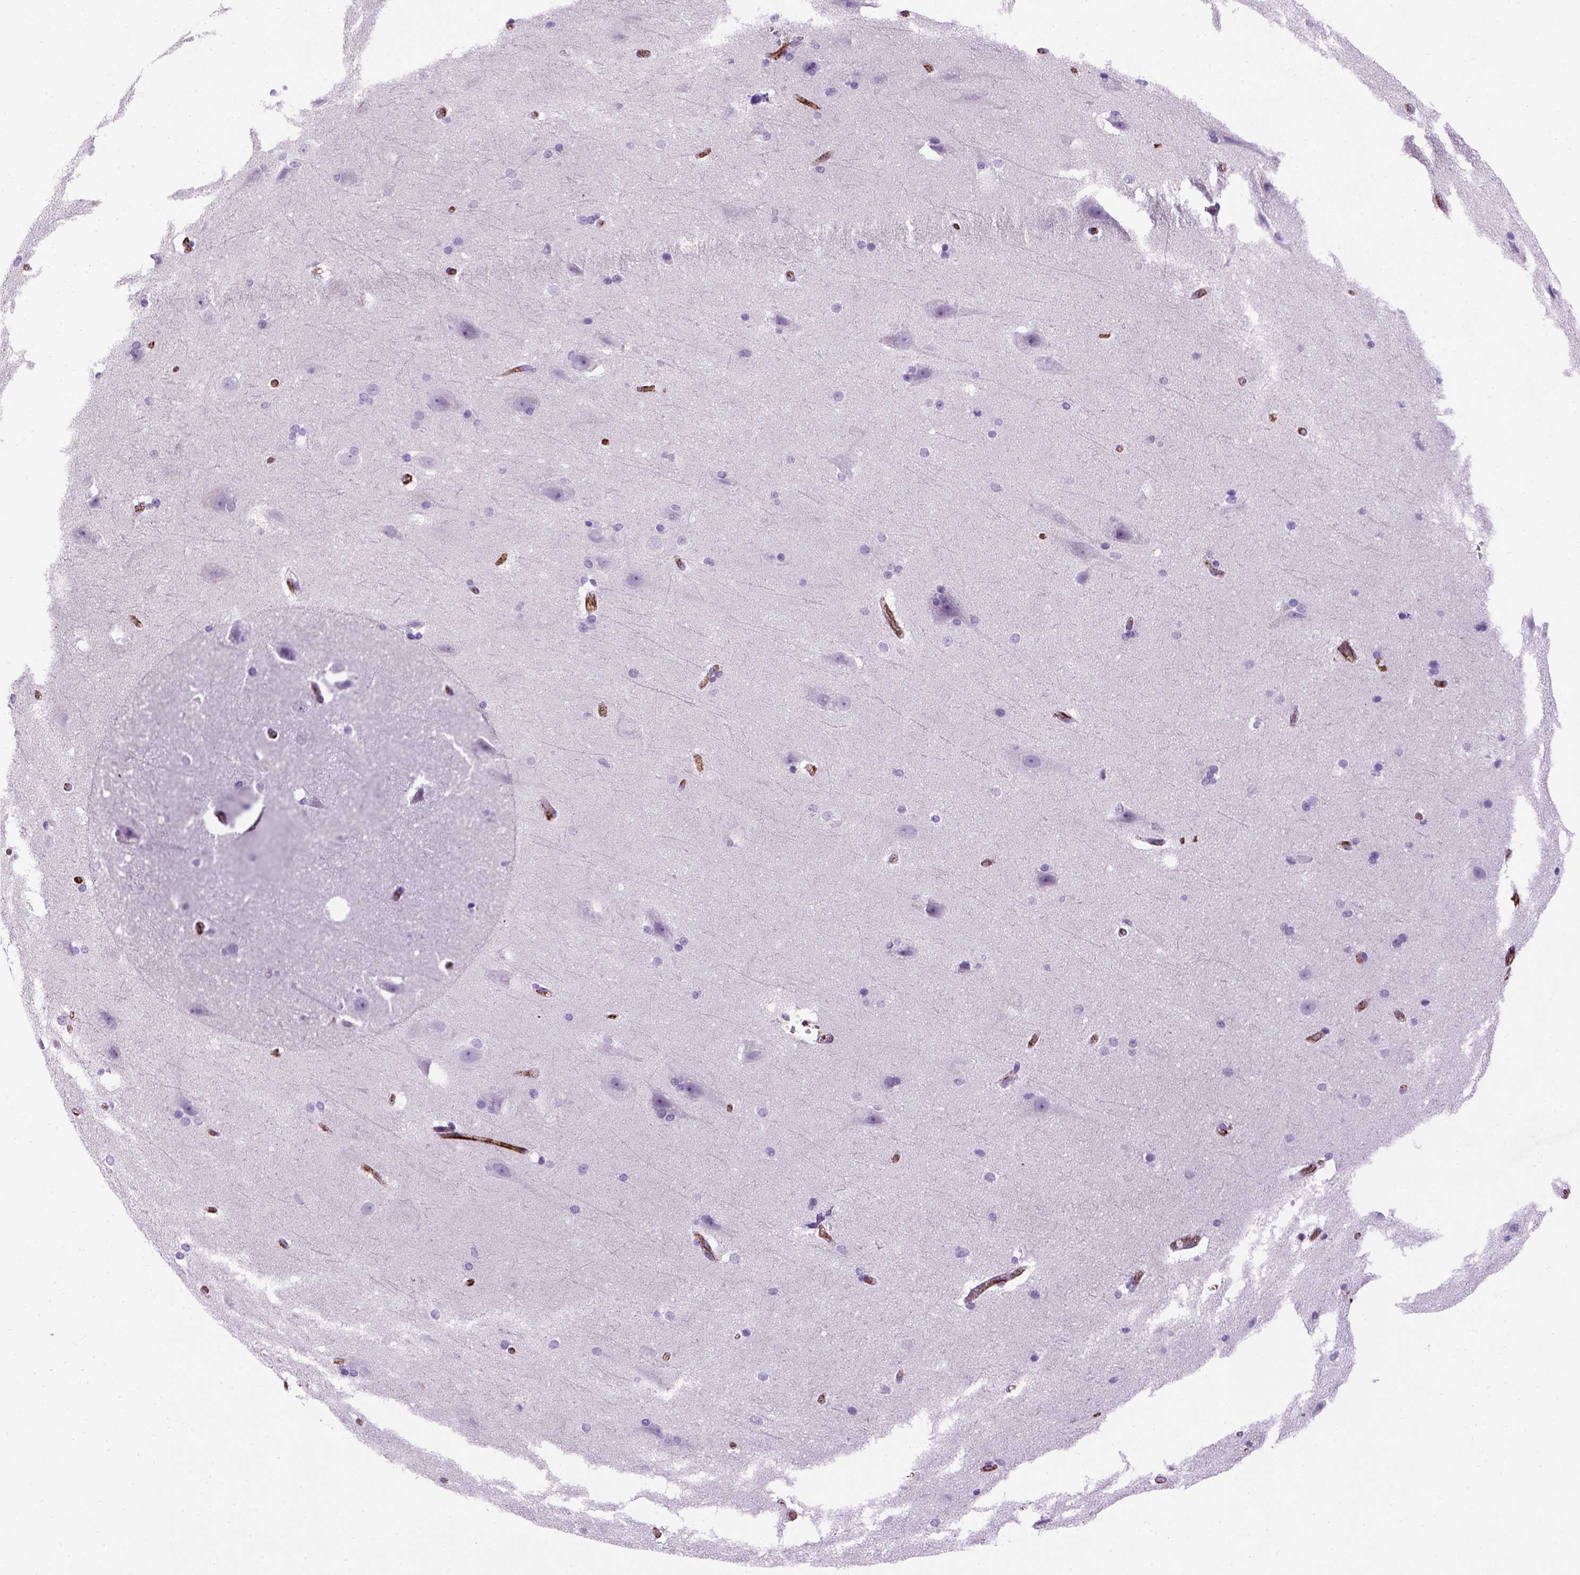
{"staining": {"intensity": "negative", "quantity": "none", "location": "none"}, "tissue": "hippocampus", "cell_type": "Glial cells", "image_type": "normal", "snomed": [{"axis": "morphology", "description": "Normal tissue, NOS"}, {"axis": "topography", "description": "Cerebral cortex"}, {"axis": "topography", "description": "Hippocampus"}], "caption": "This is a micrograph of immunohistochemistry (IHC) staining of unremarkable hippocampus, which shows no positivity in glial cells.", "gene": "VWF", "patient": {"sex": "female", "age": 19}}